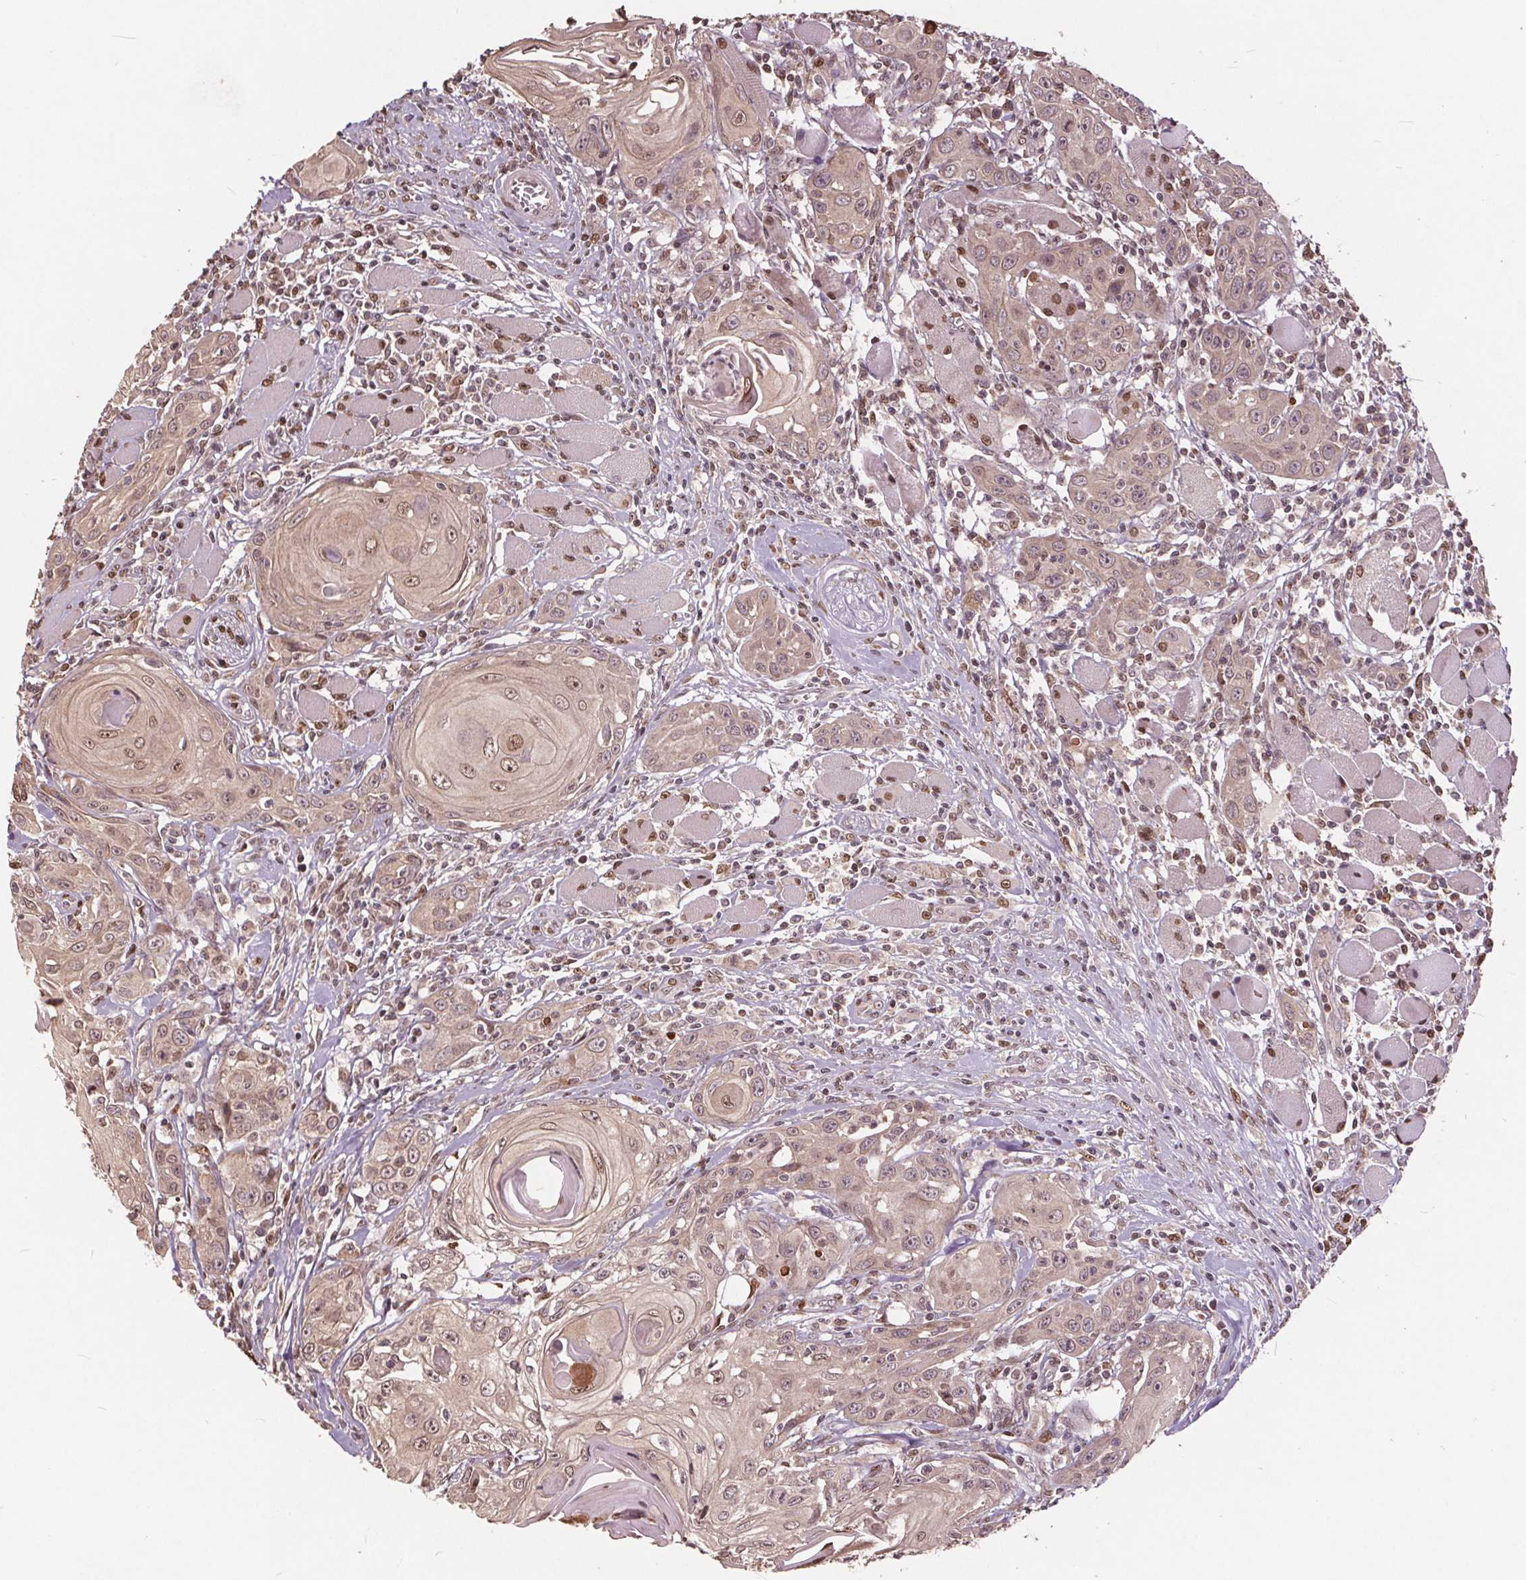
{"staining": {"intensity": "weak", "quantity": ">75%", "location": "cytoplasmic/membranous,nuclear"}, "tissue": "head and neck cancer", "cell_type": "Tumor cells", "image_type": "cancer", "snomed": [{"axis": "morphology", "description": "Squamous cell carcinoma, NOS"}, {"axis": "topography", "description": "Head-Neck"}], "caption": "The immunohistochemical stain shows weak cytoplasmic/membranous and nuclear expression in tumor cells of head and neck cancer tissue.", "gene": "HIF1AN", "patient": {"sex": "female", "age": 80}}